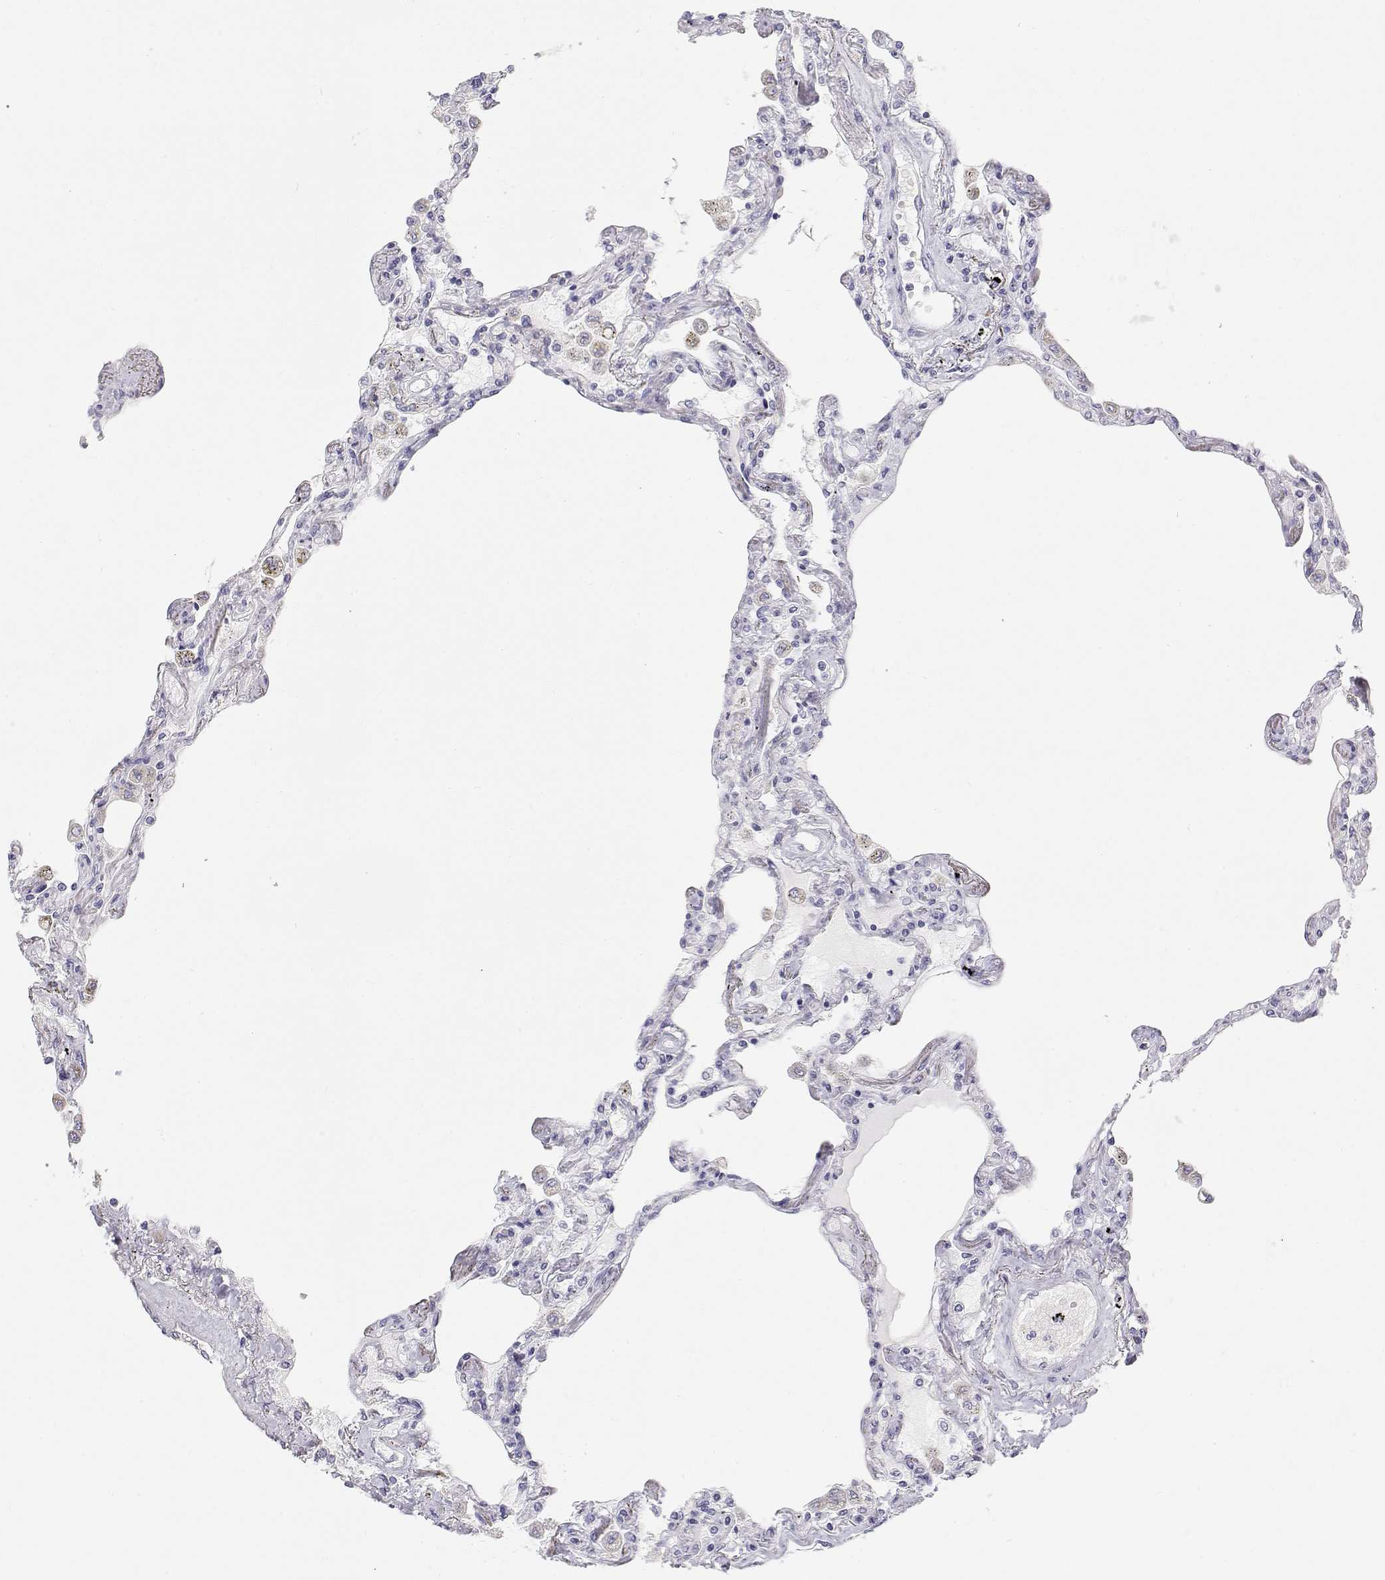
{"staining": {"intensity": "negative", "quantity": "none", "location": "none"}, "tissue": "lung", "cell_type": "Alveolar cells", "image_type": "normal", "snomed": [{"axis": "morphology", "description": "Normal tissue, NOS"}, {"axis": "morphology", "description": "Adenocarcinoma, NOS"}, {"axis": "topography", "description": "Cartilage tissue"}, {"axis": "topography", "description": "Lung"}], "caption": "DAB (3,3'-diaminobenzidine) immunohistochemical staining of normal lung reveals no significant expression in alveolar cells. (Immunohistochemistry, brightfield microscopy, high magnification).", "gene": "MISP", "patient": {"sex": "female", "age": 67}}